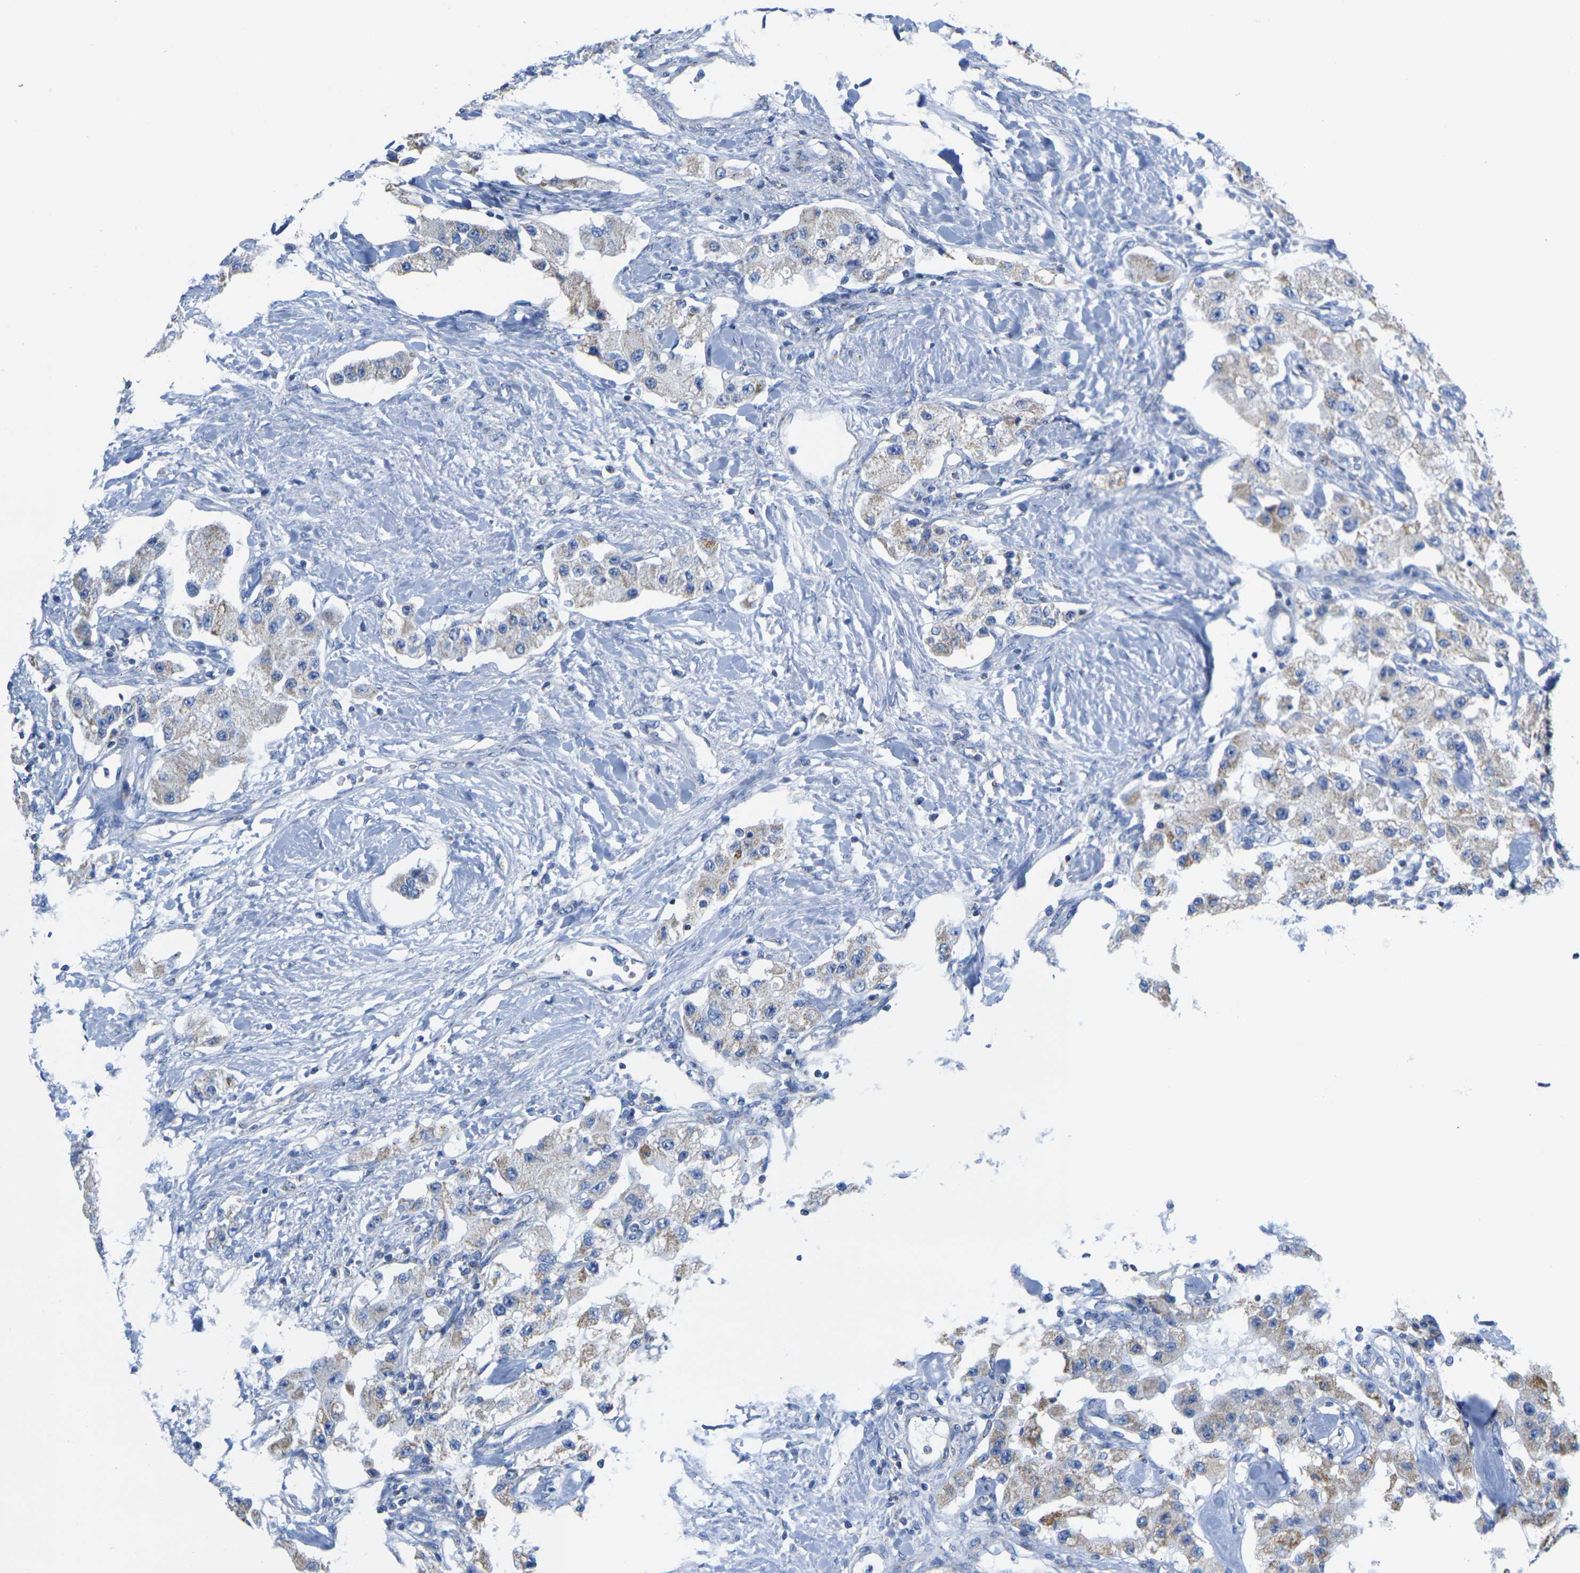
{"staining": {"intensity": "weak", "quantity": "25%-75%", "location": "cytoplasmic/membranous"}, "tissue": "carcinoid", "cell_type": "Tumor cells", "image_type": "cancer", "snomed": [{"axis": "morphology", "description": "Carcinoid, malignant, NOS"}, {"axis": "topography", "description": "Pancreas"}], "caption": "Immunohistochemistry histopathology image of carcinoid stained for a protein (brown), which exhibits low levels of weak cytoplasmic/membranous expression in about 25%-75% of tumor cells.", "gene": "TMEM204", "patient": {"sex": "male", "age": 41}}